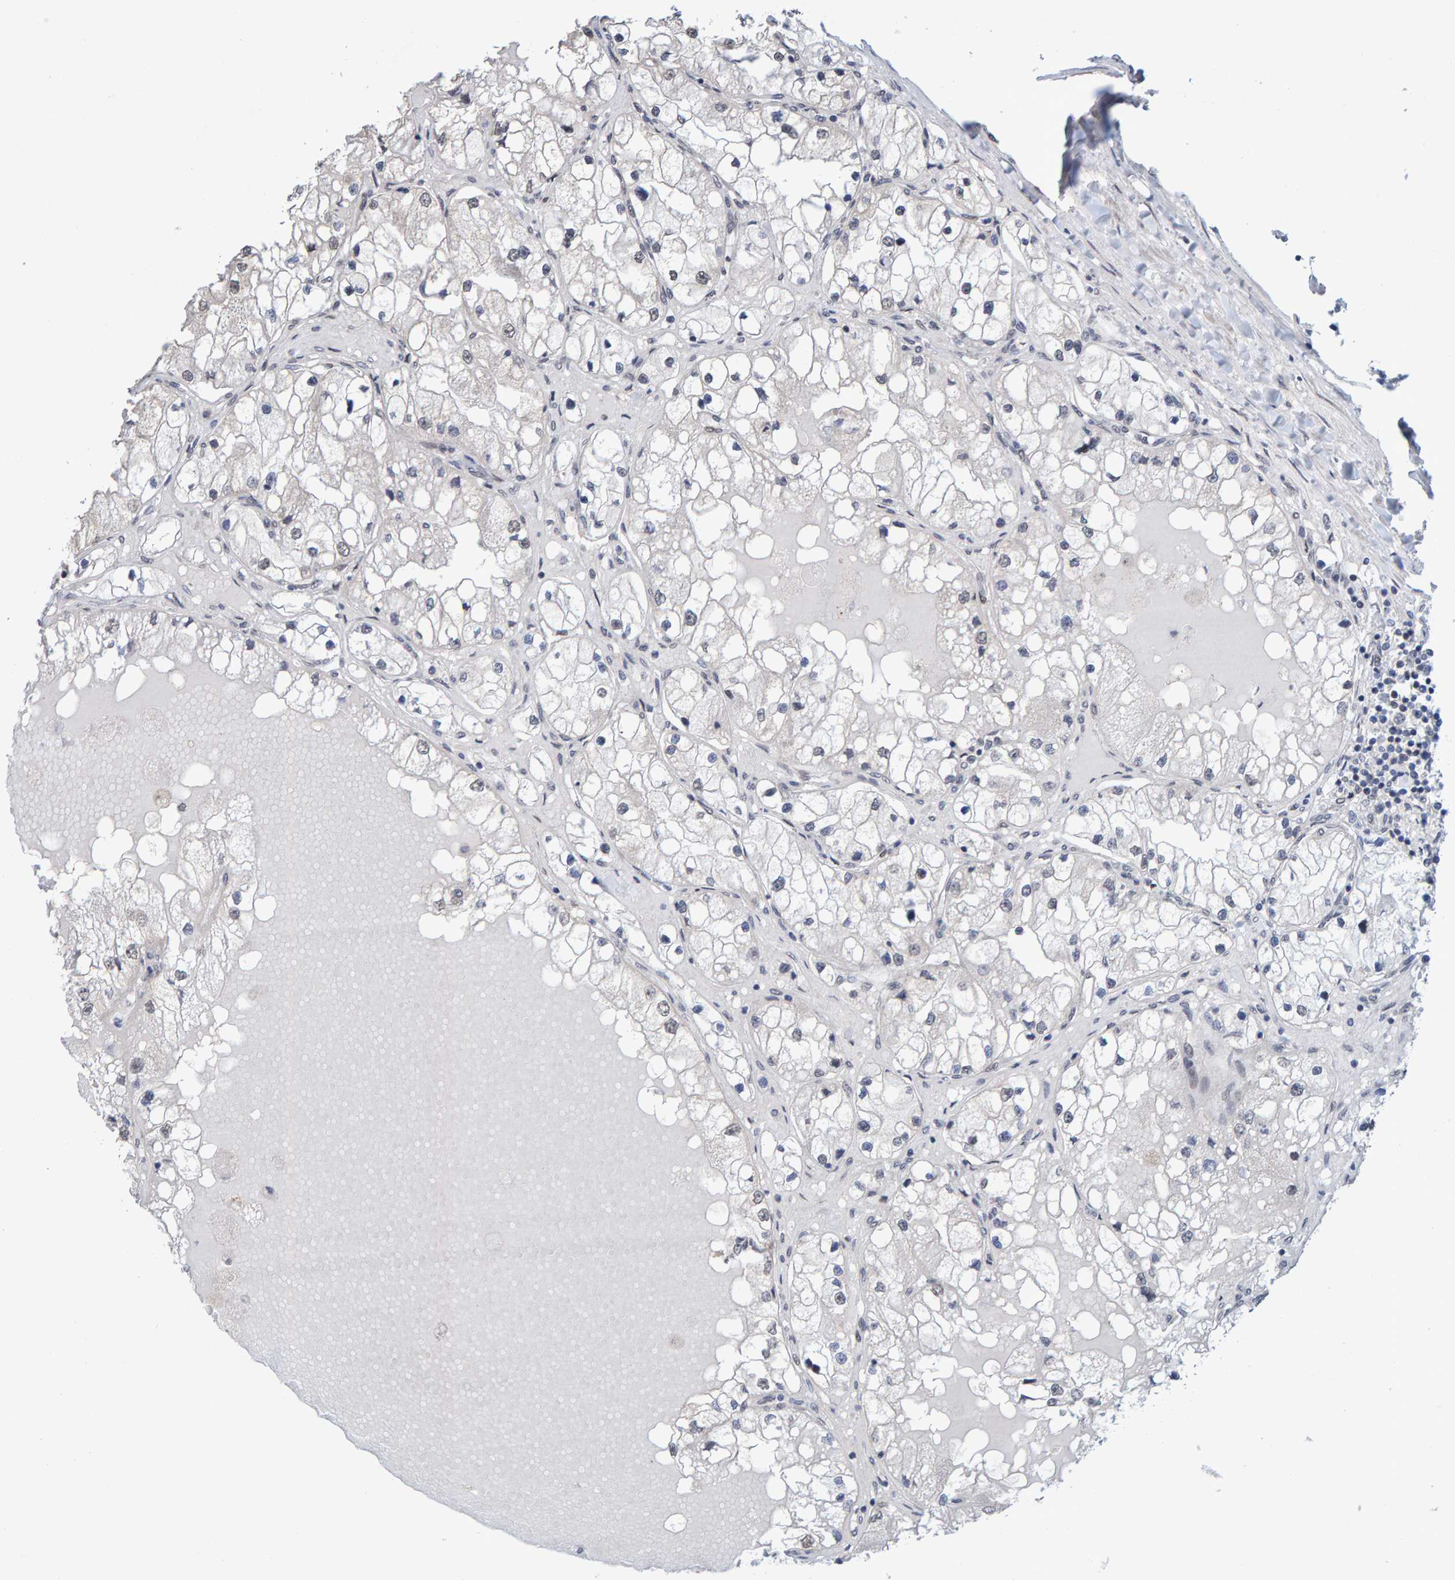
{"staining": {"intensity": "negative", "quantity": "none", "location": "none"}, "tissue": "renal cancer", "cell_type": "Tumor cells", "image_type": "cancer", "snomed": [{"axis": "morphology", "description": "Adenocarcinoma, NOS"}, {"axis": "topography", "description": "Kidney"}], "caption": "Tumor cells are negative for protein expression in human renal cancer.", "gene": "USP43", "patient": {"sex": "male", "age": 68}}